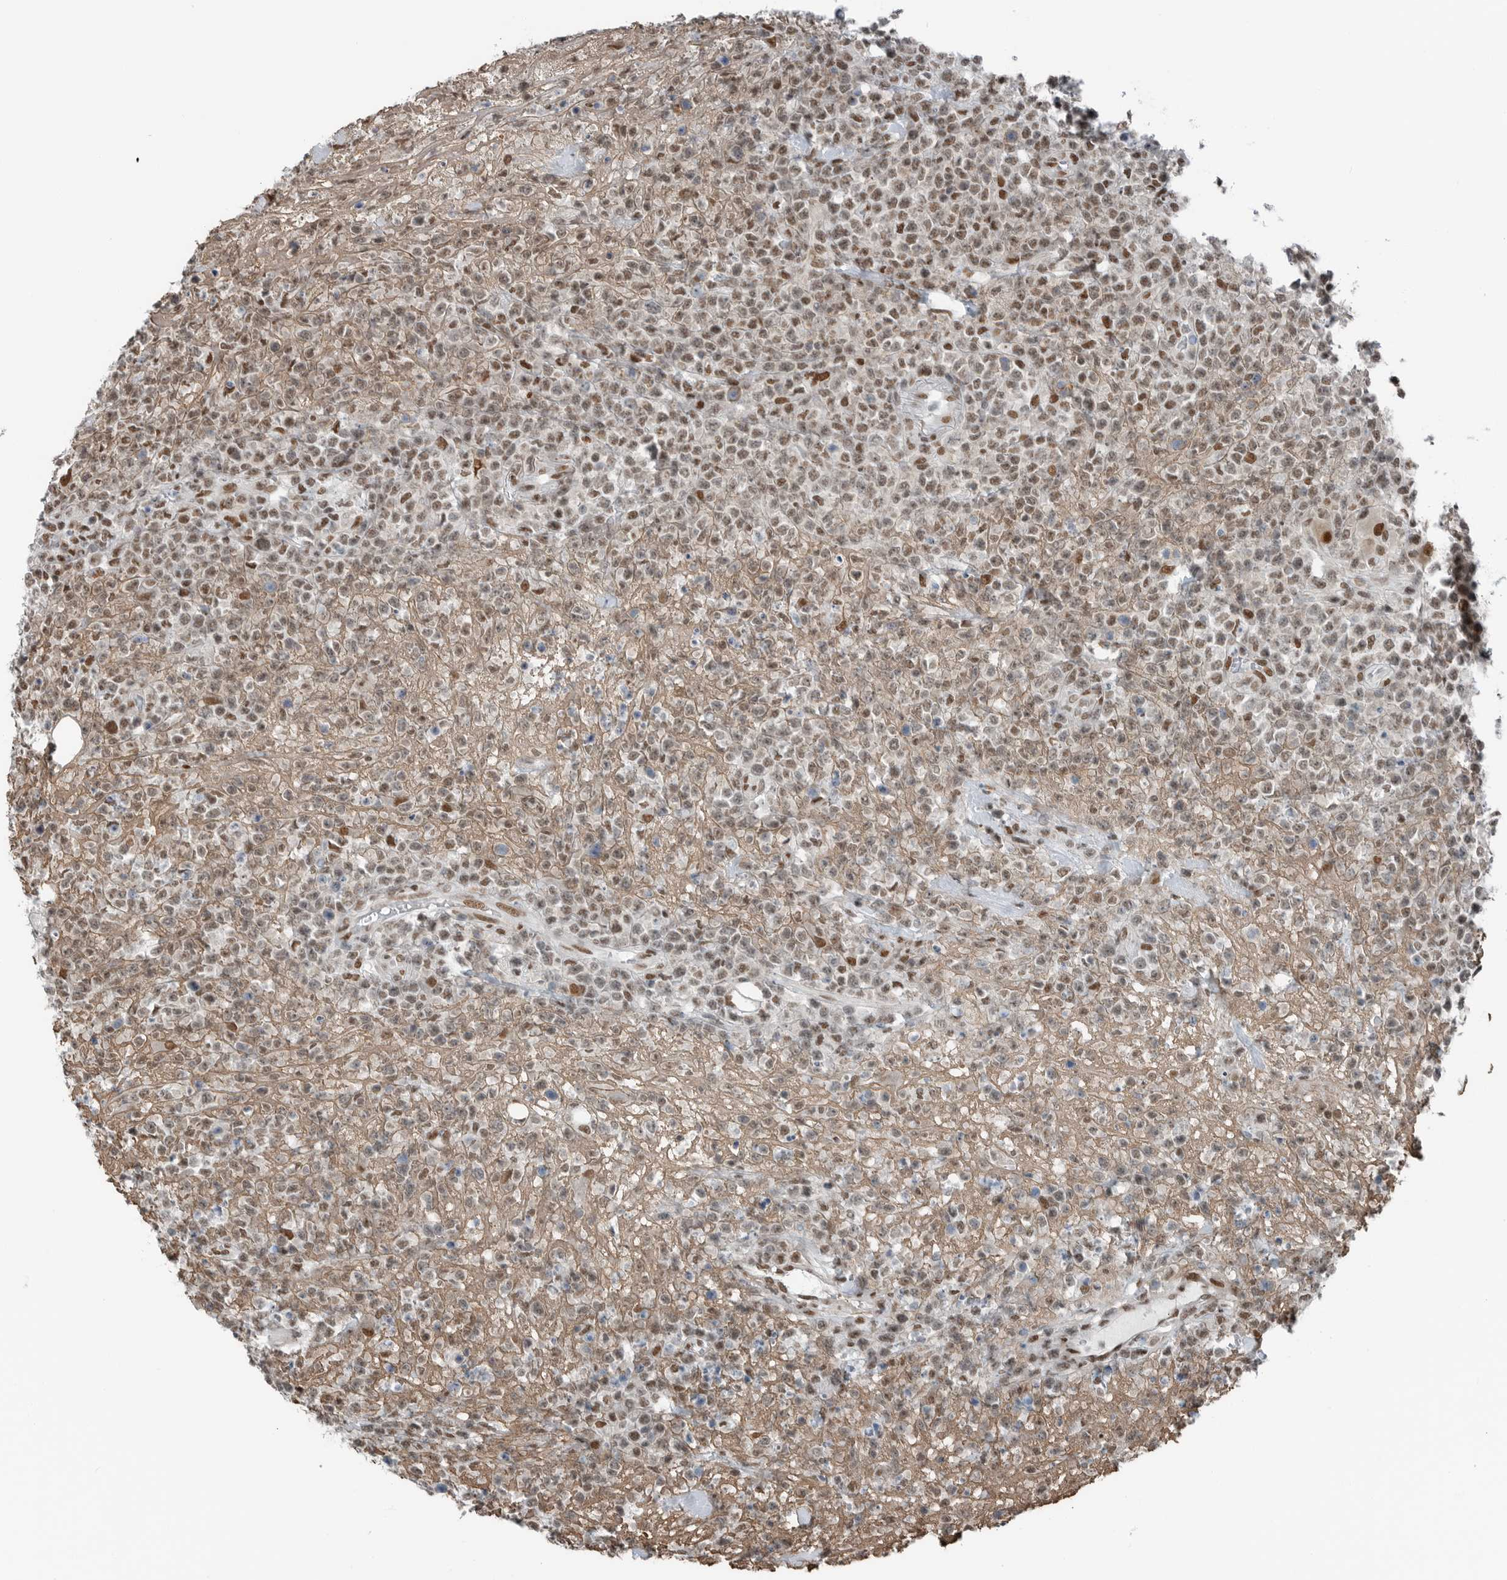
{"staining": {"intensity": "moderate", "quantity": ">75%", "location": "nuclear"}, "tissue": "lymphoma", "cell_type": "Tumor cells", "image_type": "cancer", "snomed": [{"axis": "morphology", "description": "Malignant lymphoma, non-Hodgkin's type, High grade"}, {"axis": "topography", "description": "Colon"}], "caption": "Immunohistochemistry histopathology image of lymphoma stained for a protein (brown), which exhibits medium levels of moderate nuclear positivity in about >75% of tumor cells.", "gene": "BLZF1", "patient": {"sex": "female", "age": 53}}